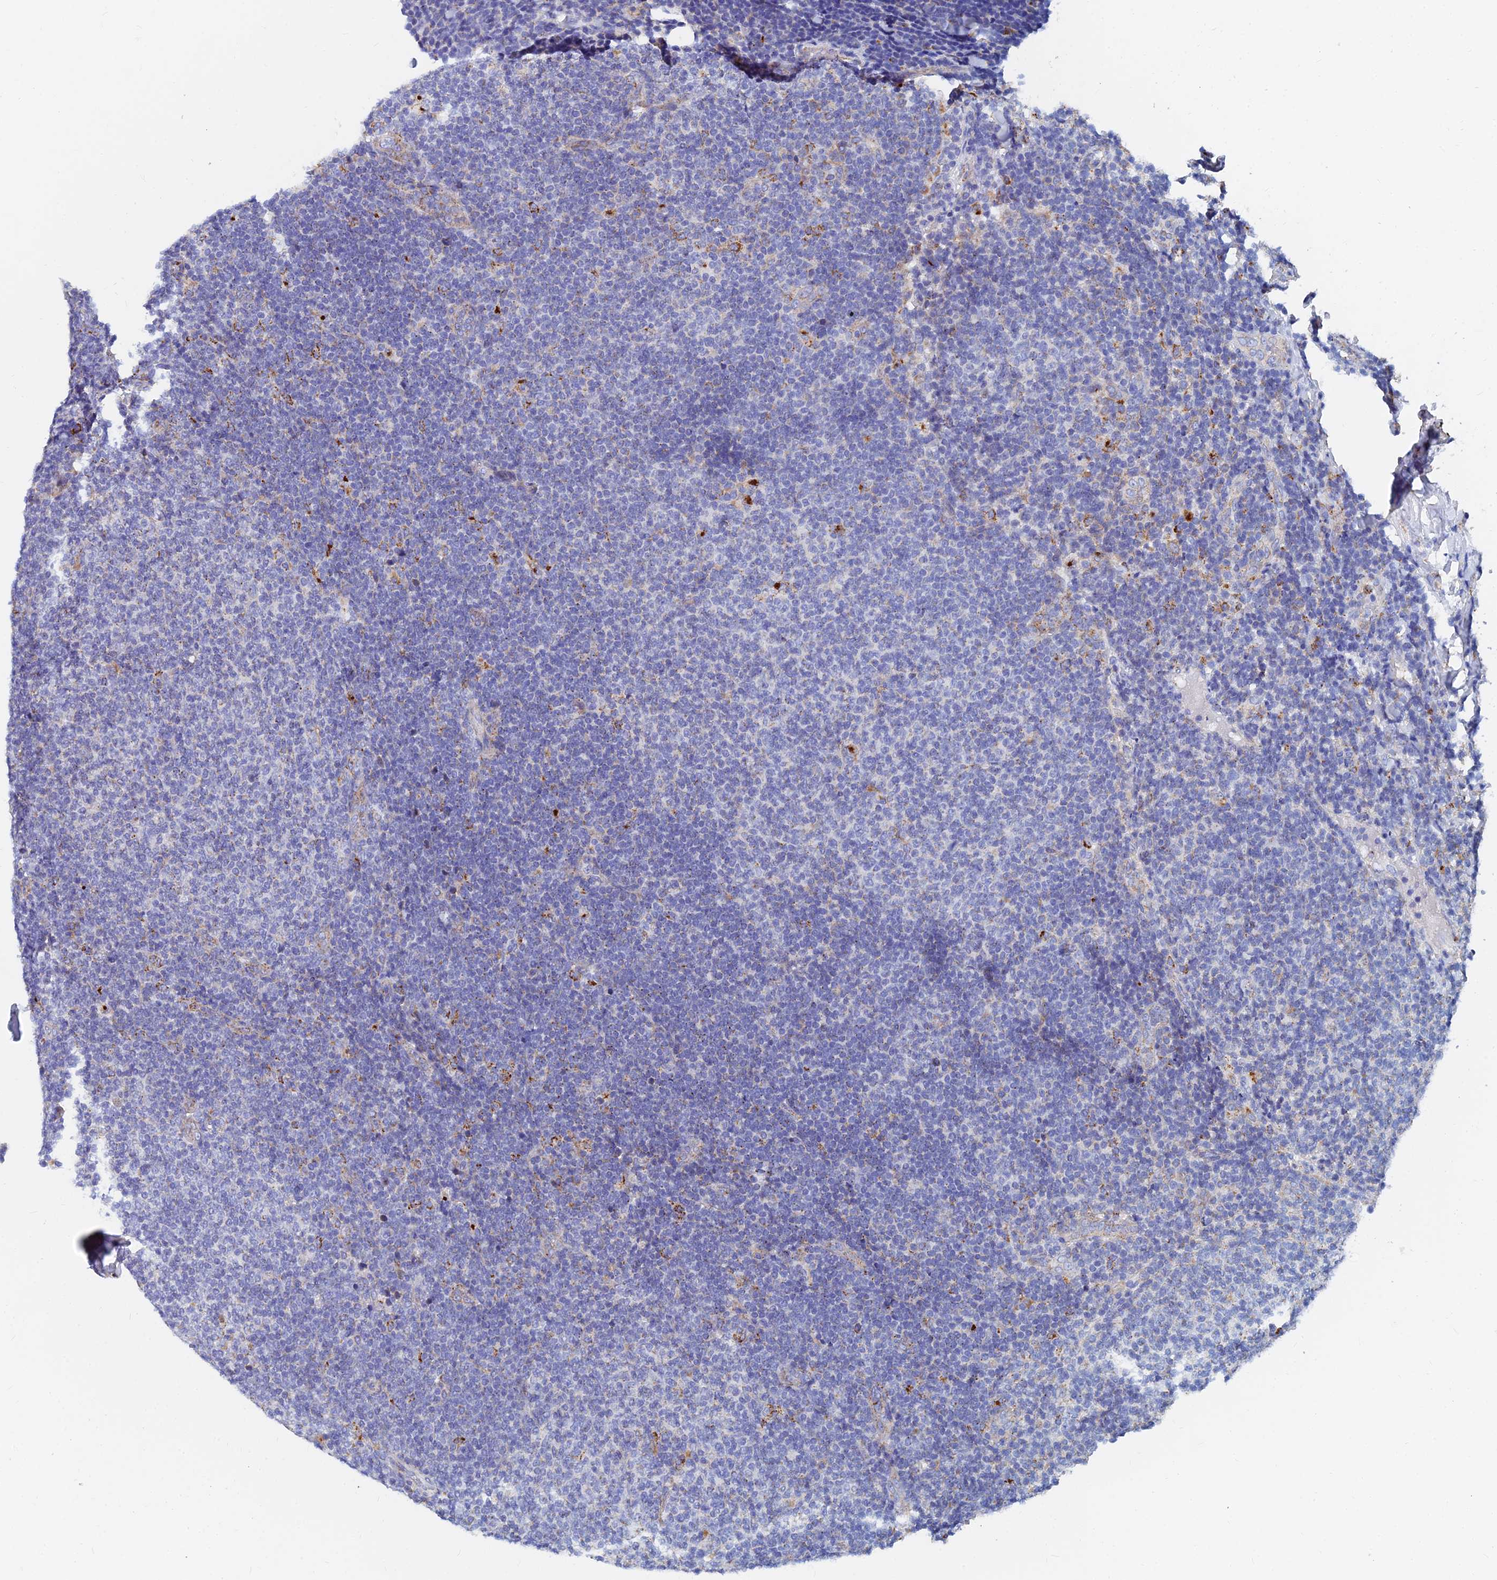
{"staining": {"intensity": "negative", "quantity": "none", "location": "none"}, "tissue": "lymphoma", "cell_type": "Tumor cells", "image_type": "cancer", "snomed": [{"axis": "morphology", "description": "Malignant lymphoma, non-Hodgkin's type, Low grade"}, {"axis": "topography", "description": "Lymph node"}], "caption": "Human lymphoma stained for a protein using IHC demonstrates no positivity in tumor cells.", "gene": "SPNS1", "patient": {"sex": "male", "age": 66}}